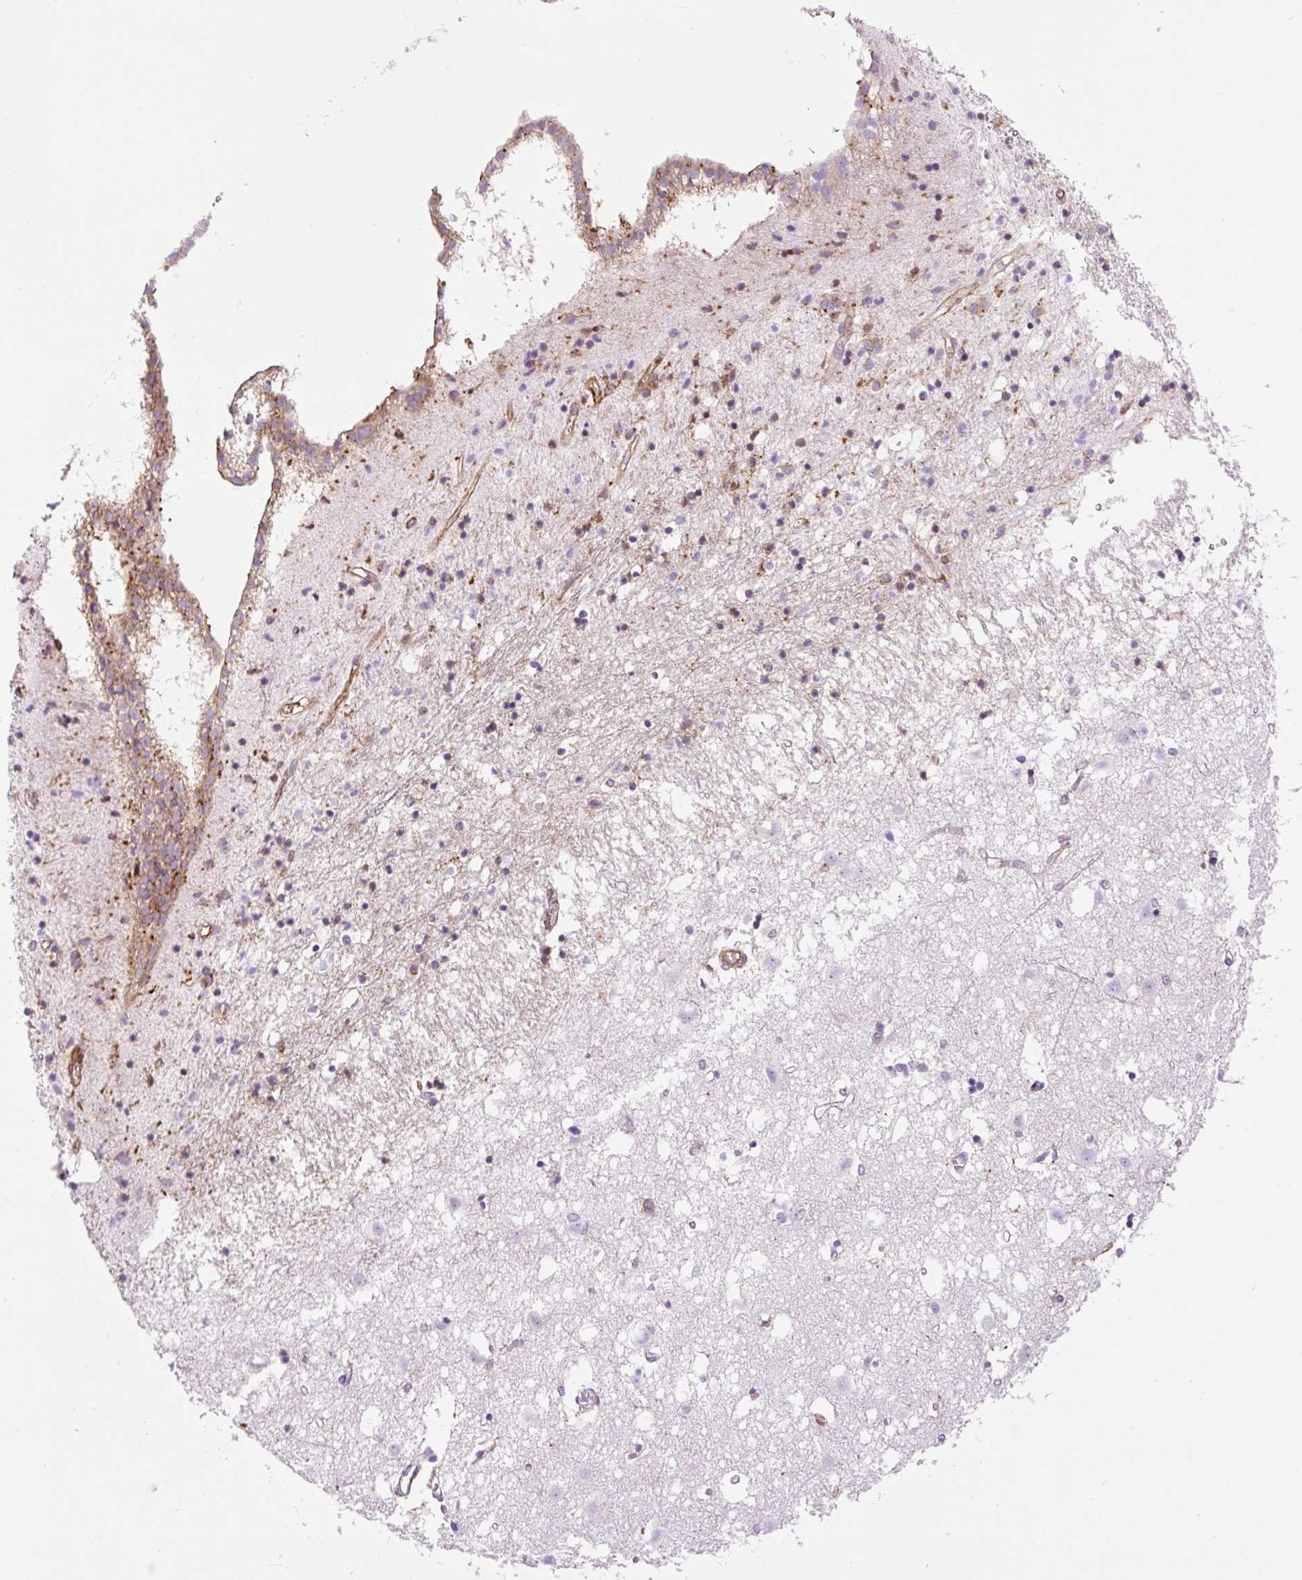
{"staining": {"intensity": "moderate", "quantity": "25%-75%", "location": "cytoplasmic/membranous,nuclear"}, "tissue": "caudate", "cell_type": "Glial cells", "image_type": "normal", "snomed": [{"axis": "morphology", "description": "Normal tissue, NOS"}, {"axis": "topography", "description": "Lateral ventricle wall"}], "caption": "Glial cells demonstrate medium levels of moderate cytoplasmic/membranous,nuclear expression in about 25%-75% of cells in unremarkable caudate.", "gene": "DNM2", "patient": {"sex": "male", "age": 70}}